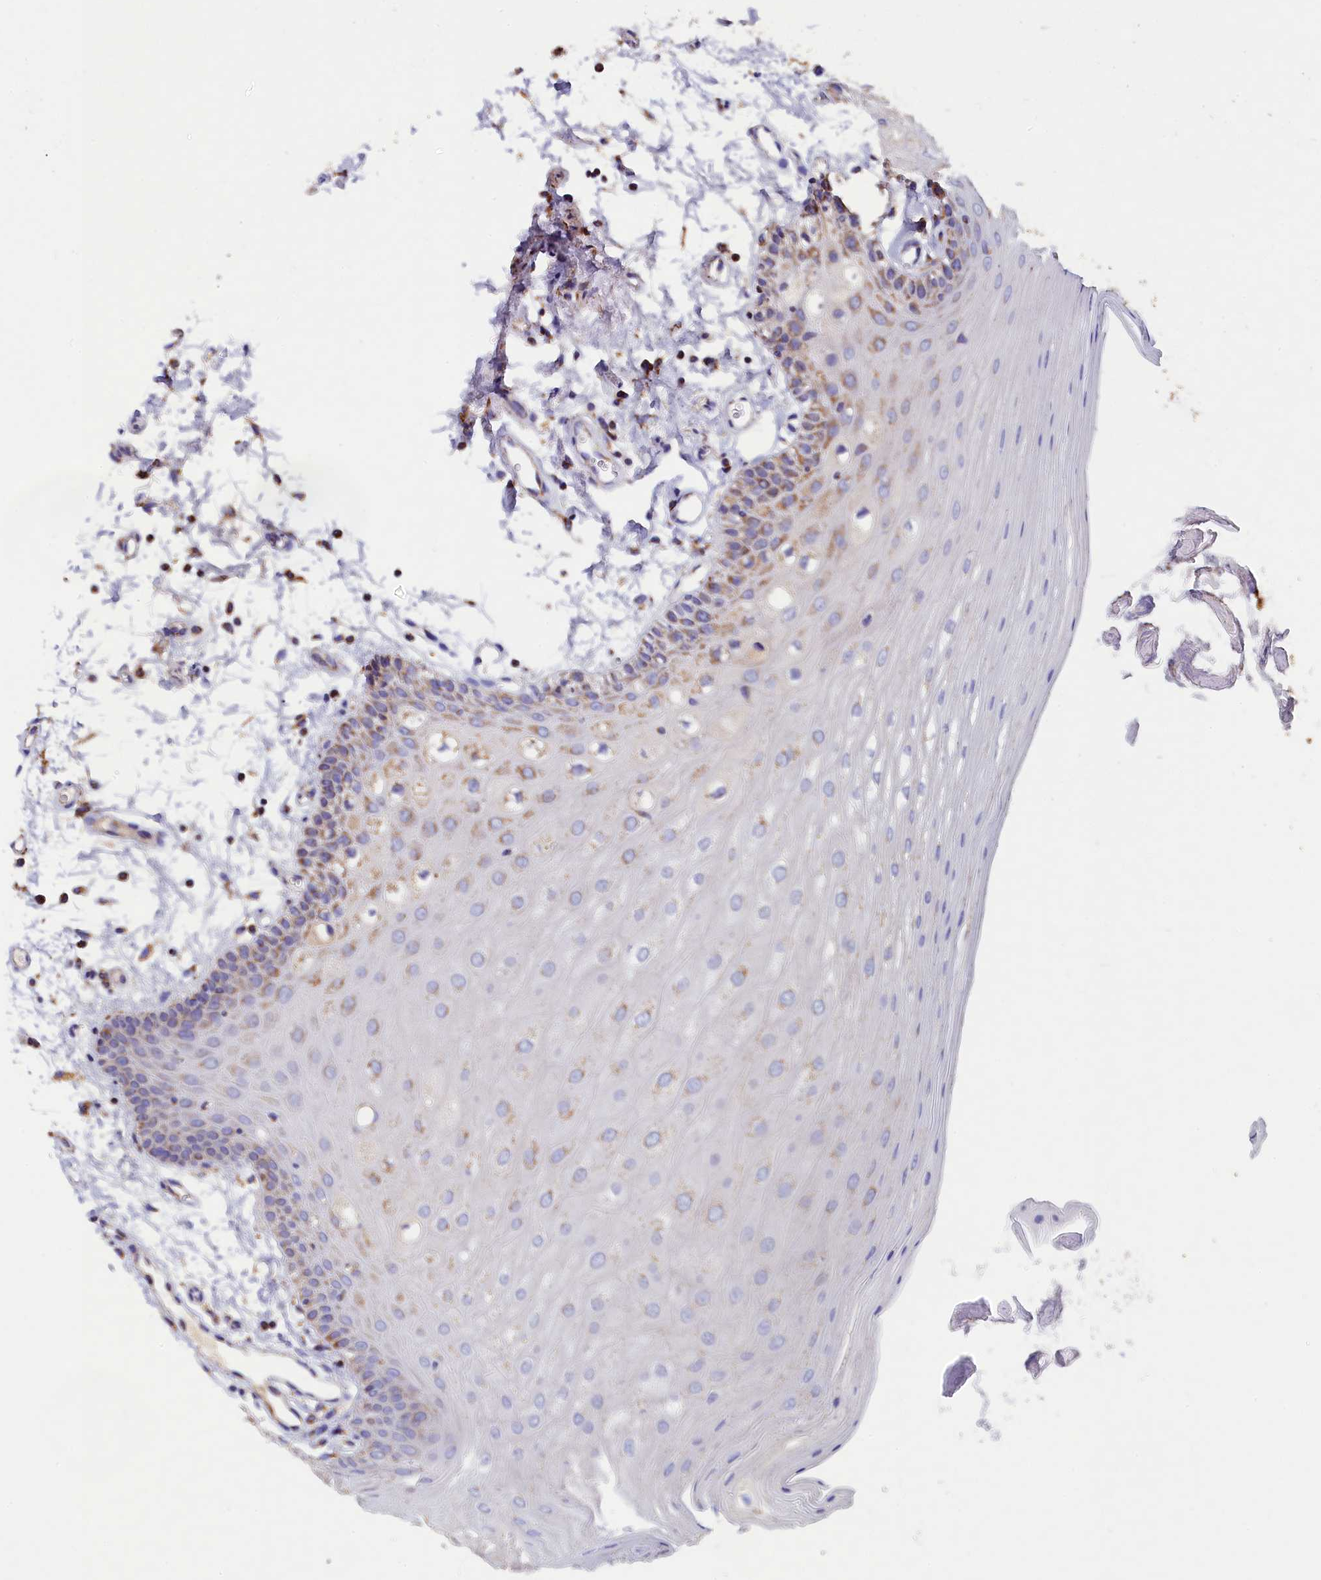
{"staining": {"intensity": "moderate", "quantity": "25%-75%", "location": "cytoplasmic/membranous"}, "tissue": "oral mucosa", "cell_type": "Squamous epithelial cells", "image_type": "normal", "snomed": [{"axis": "morphology", "description": "Normal tissue, NOS"}, {"axis": "topography", "description": "Oral tissue"}, {"axis": "topography", "description": "Tounge, NOS"}], "caption": "This micrograph displays immunohistochemistry staining of unremarkable oral mucosa, with medium moderate cytoplasmic/membranous positivity in about 25%-75% of squamous epithelial cells.", "gene": "SLC39A3", "patient": {"sex": "female", "age": 73}}